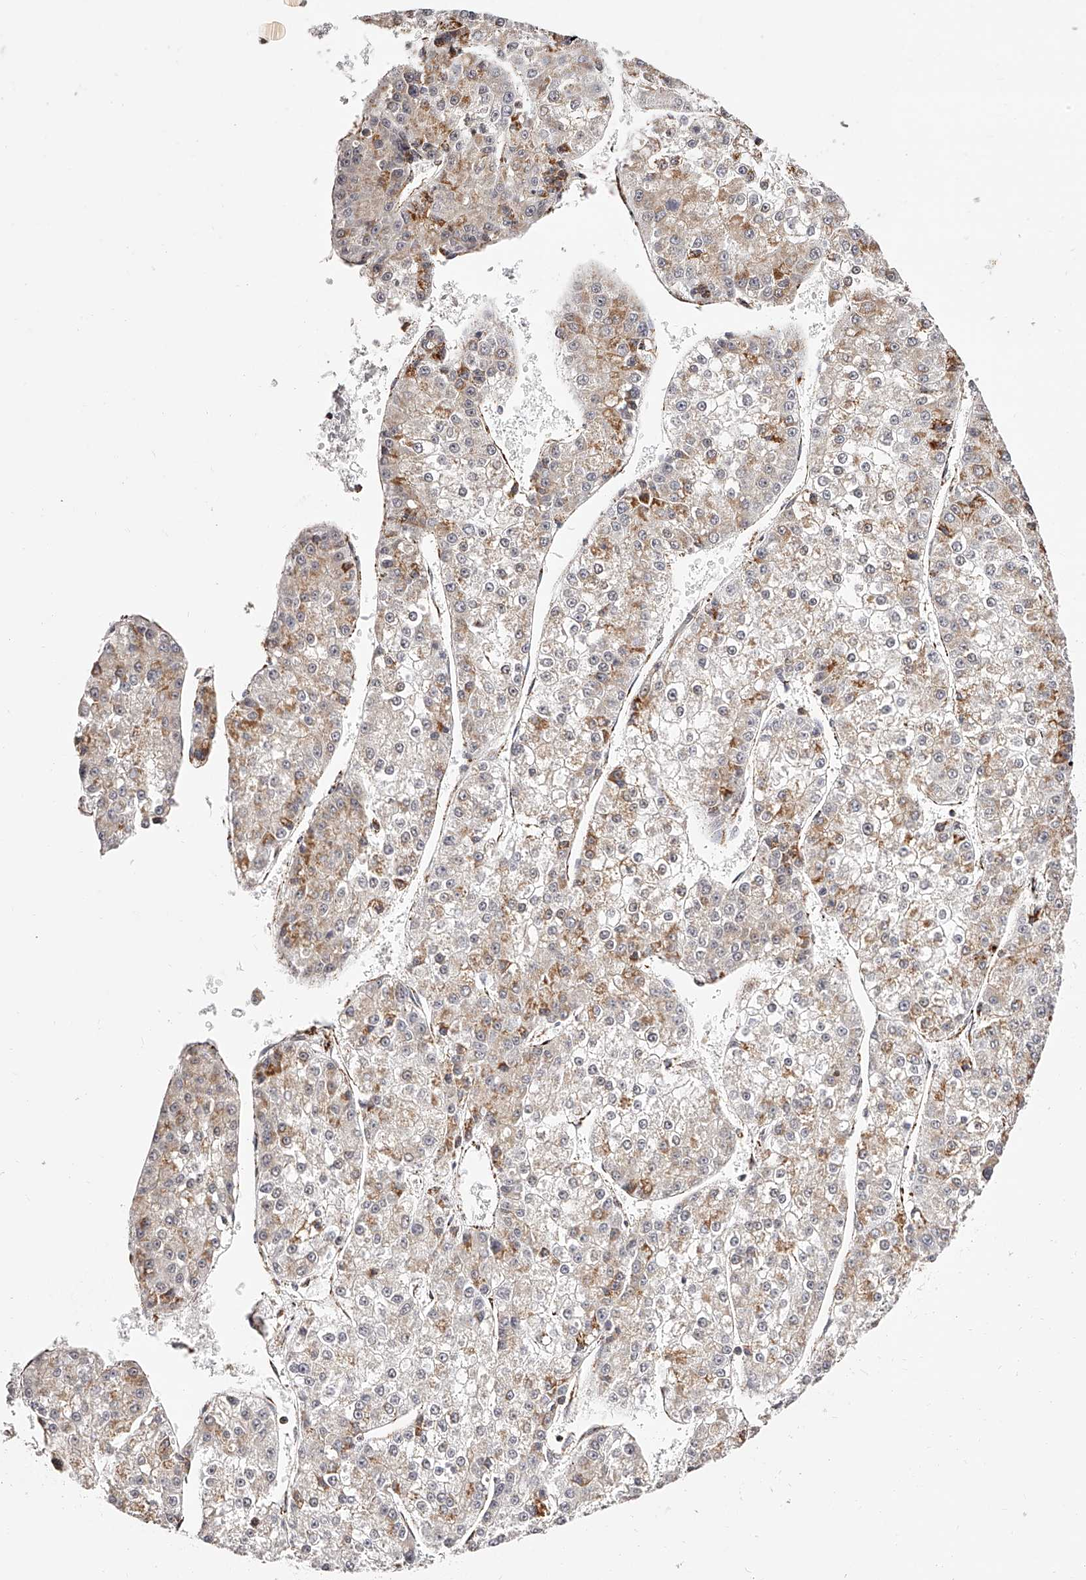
{"staining": {"intensity": "moderate", "quantity": "<25%", "location": "cytoplasmic/membranous"}, "tissue": "liver cancer", "cell_type": "Tumor cells", "image_type": "cancer", "snomed": [{"axis": "morphology", "description": "Carcinoma, Hepatocellular, NOS"}, {"axis": "topography", "description": "Liver"}], "caption": "Liver cancer stained for a protein reveals moderate cytoplasmic/membranous positivity in tumor cells.", "gene": "NDUFV3", "patient": {"sex": "female", "age": 73}}